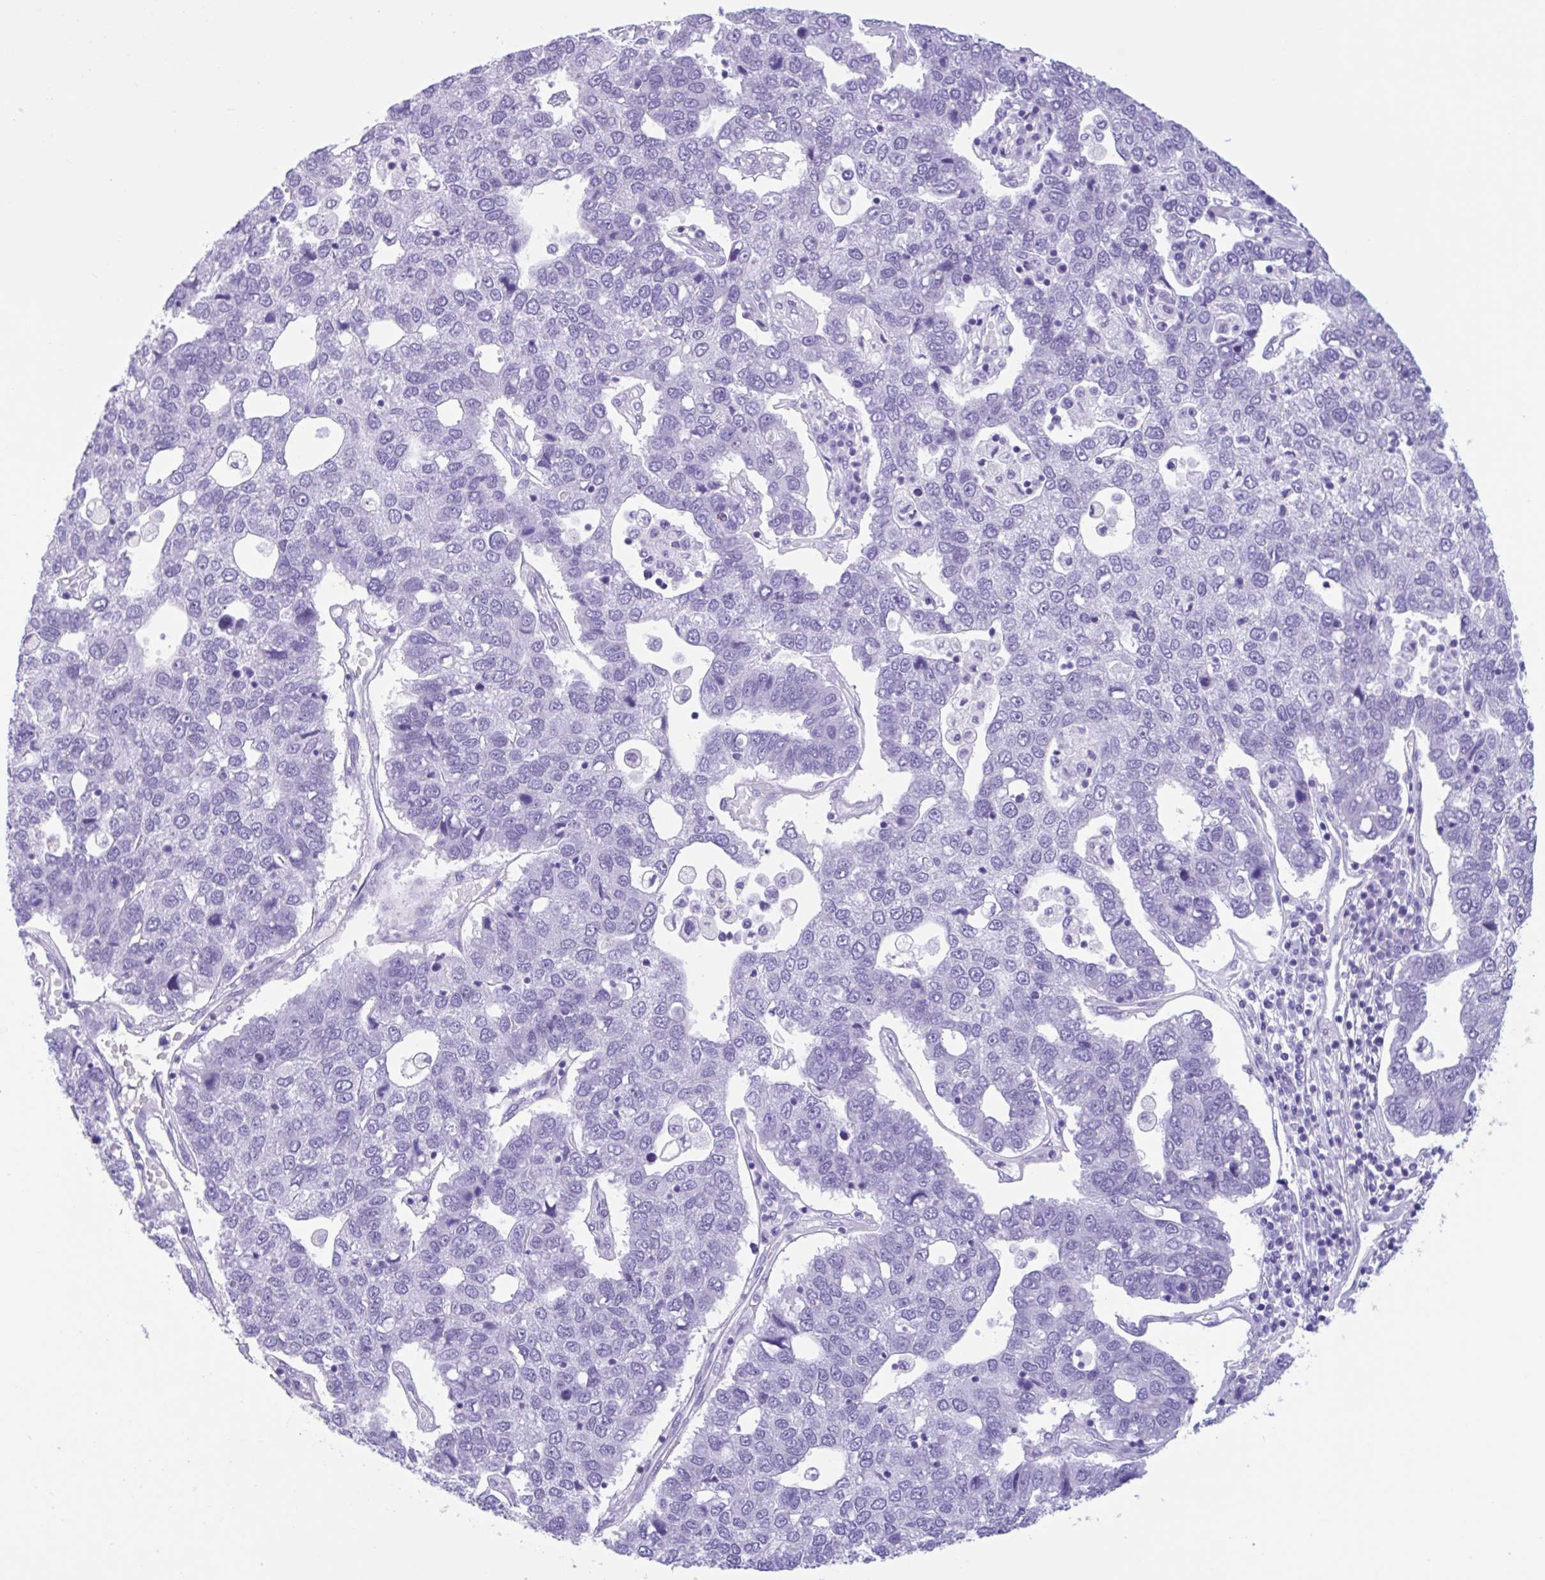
{"staining": {"intensity": "negative", "quantity": "none", "location": "none"}, "tissue": "pancreatic cancer", "cell_type": "Tumor cells", "image_type": "cancer", "snomed": [{"axis": "morphology", "description": "Adenocarcinoma, NOS"}, {"axis": "topography", "description": "Pancreas"}], "caption": "This is an immunohistochemistry (IHC) image of pancreatic adenocarcinoma. There is no positivity in tumor cells.", "gene": "IAPP", "patient": {"sex": "female", "age": 61}}